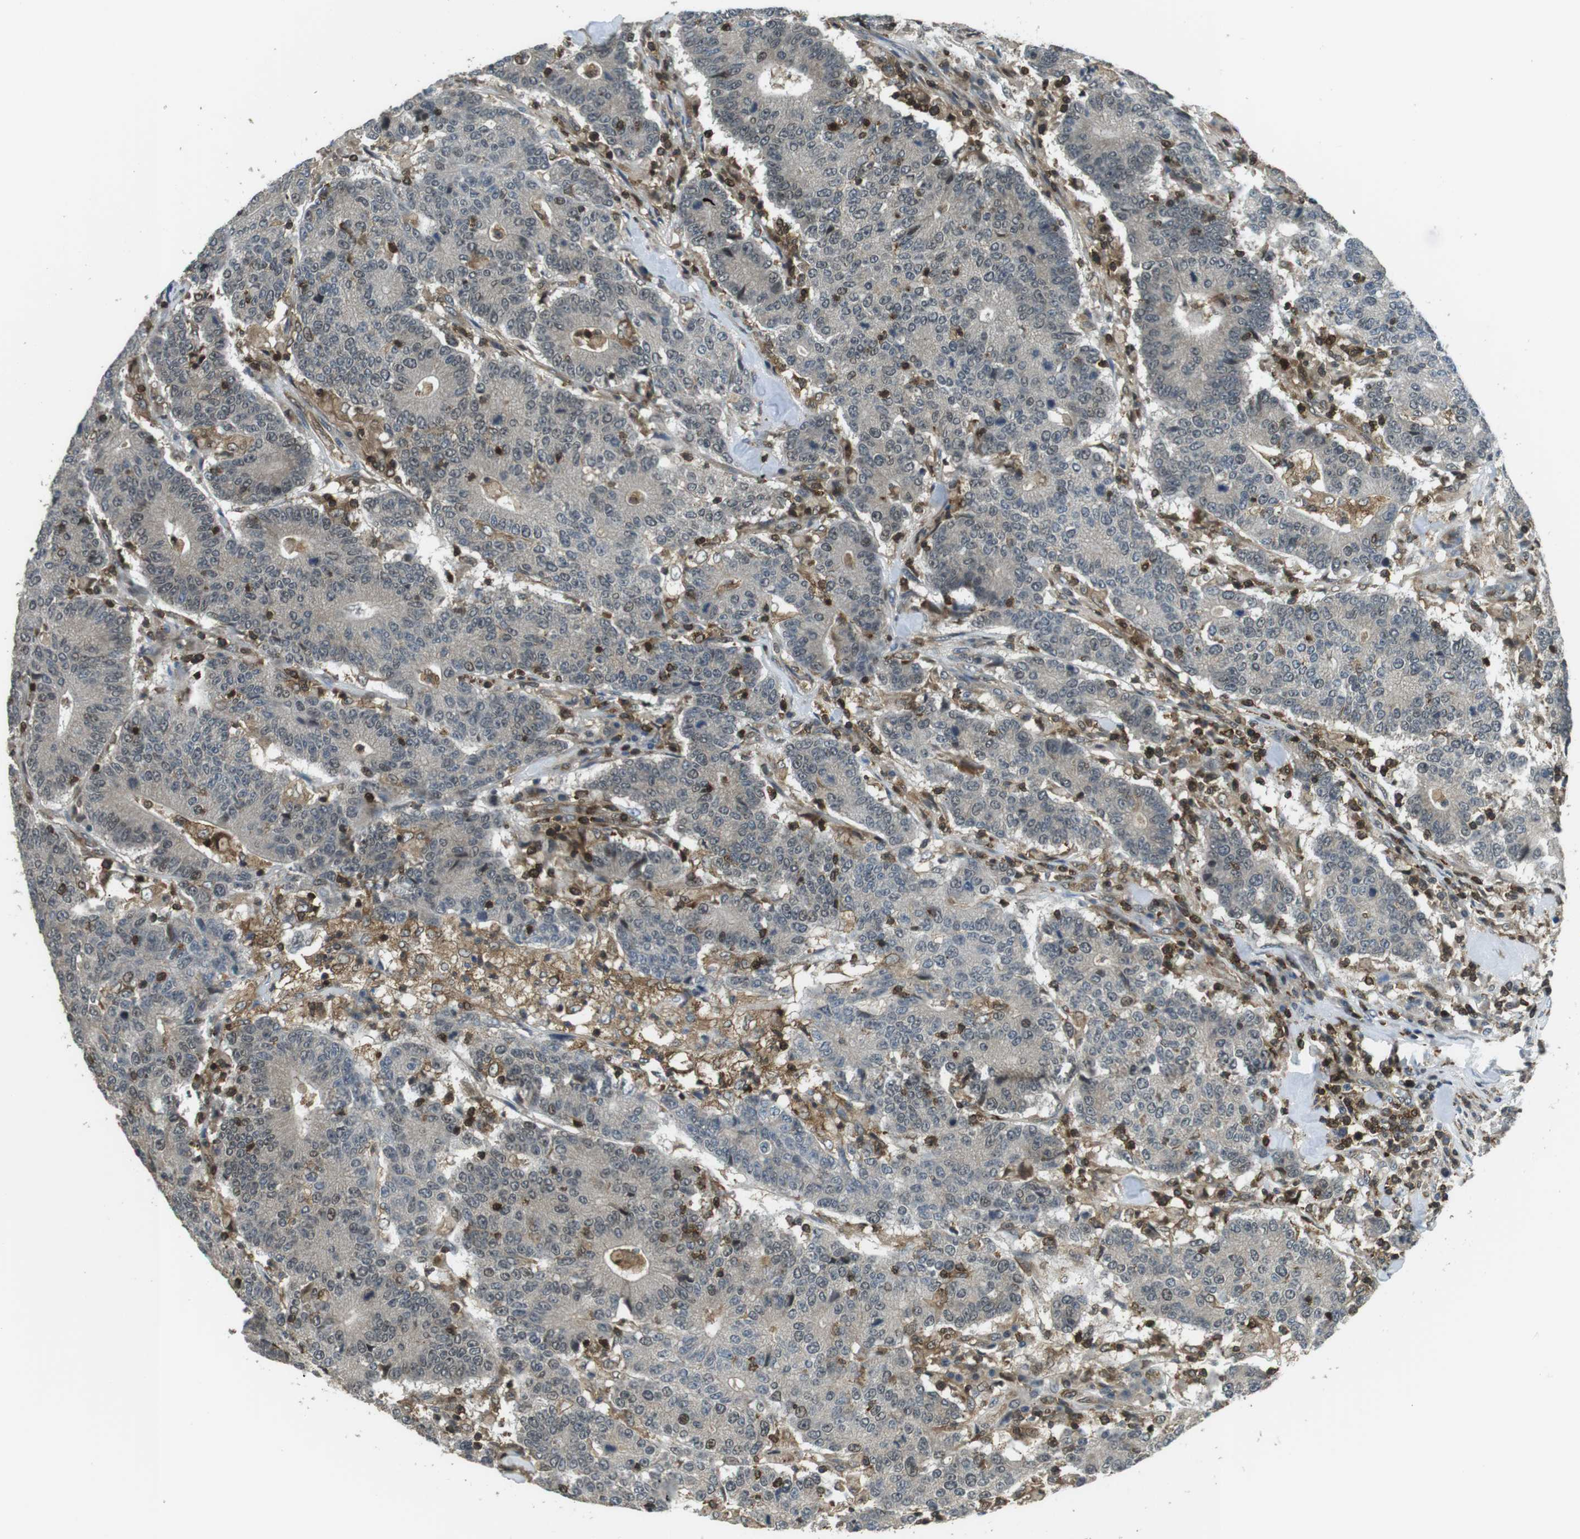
{"staining": {"intensity": "weak", "quantity": "<25%", "location": "cytoplasmic/membranous"}, "tissue": "colorectal cancer", "cell_type": "Tumor cells", "image_type": "cancer", "snomed": [{"axis": "morphology", "description": "Normal tissue, NOS"}, {"axis": "morphology", "description": "Adenocarcinoma, NOS"}, {"axis": "topography", "description": "Colon"}], "caption": "Immunohistochemistry (IHC) micrograph of neoplastic tissue: human colorectal cancer stained with DAB (3,3'-diaminobenzidine) shows no significant protein expression in tumor cells. (DAB (3,3'-diaminobenzidine) IHC with hematoxylin counter stain).", "gene": "STK10", "patient": {"sex": "female", "age": 75}}